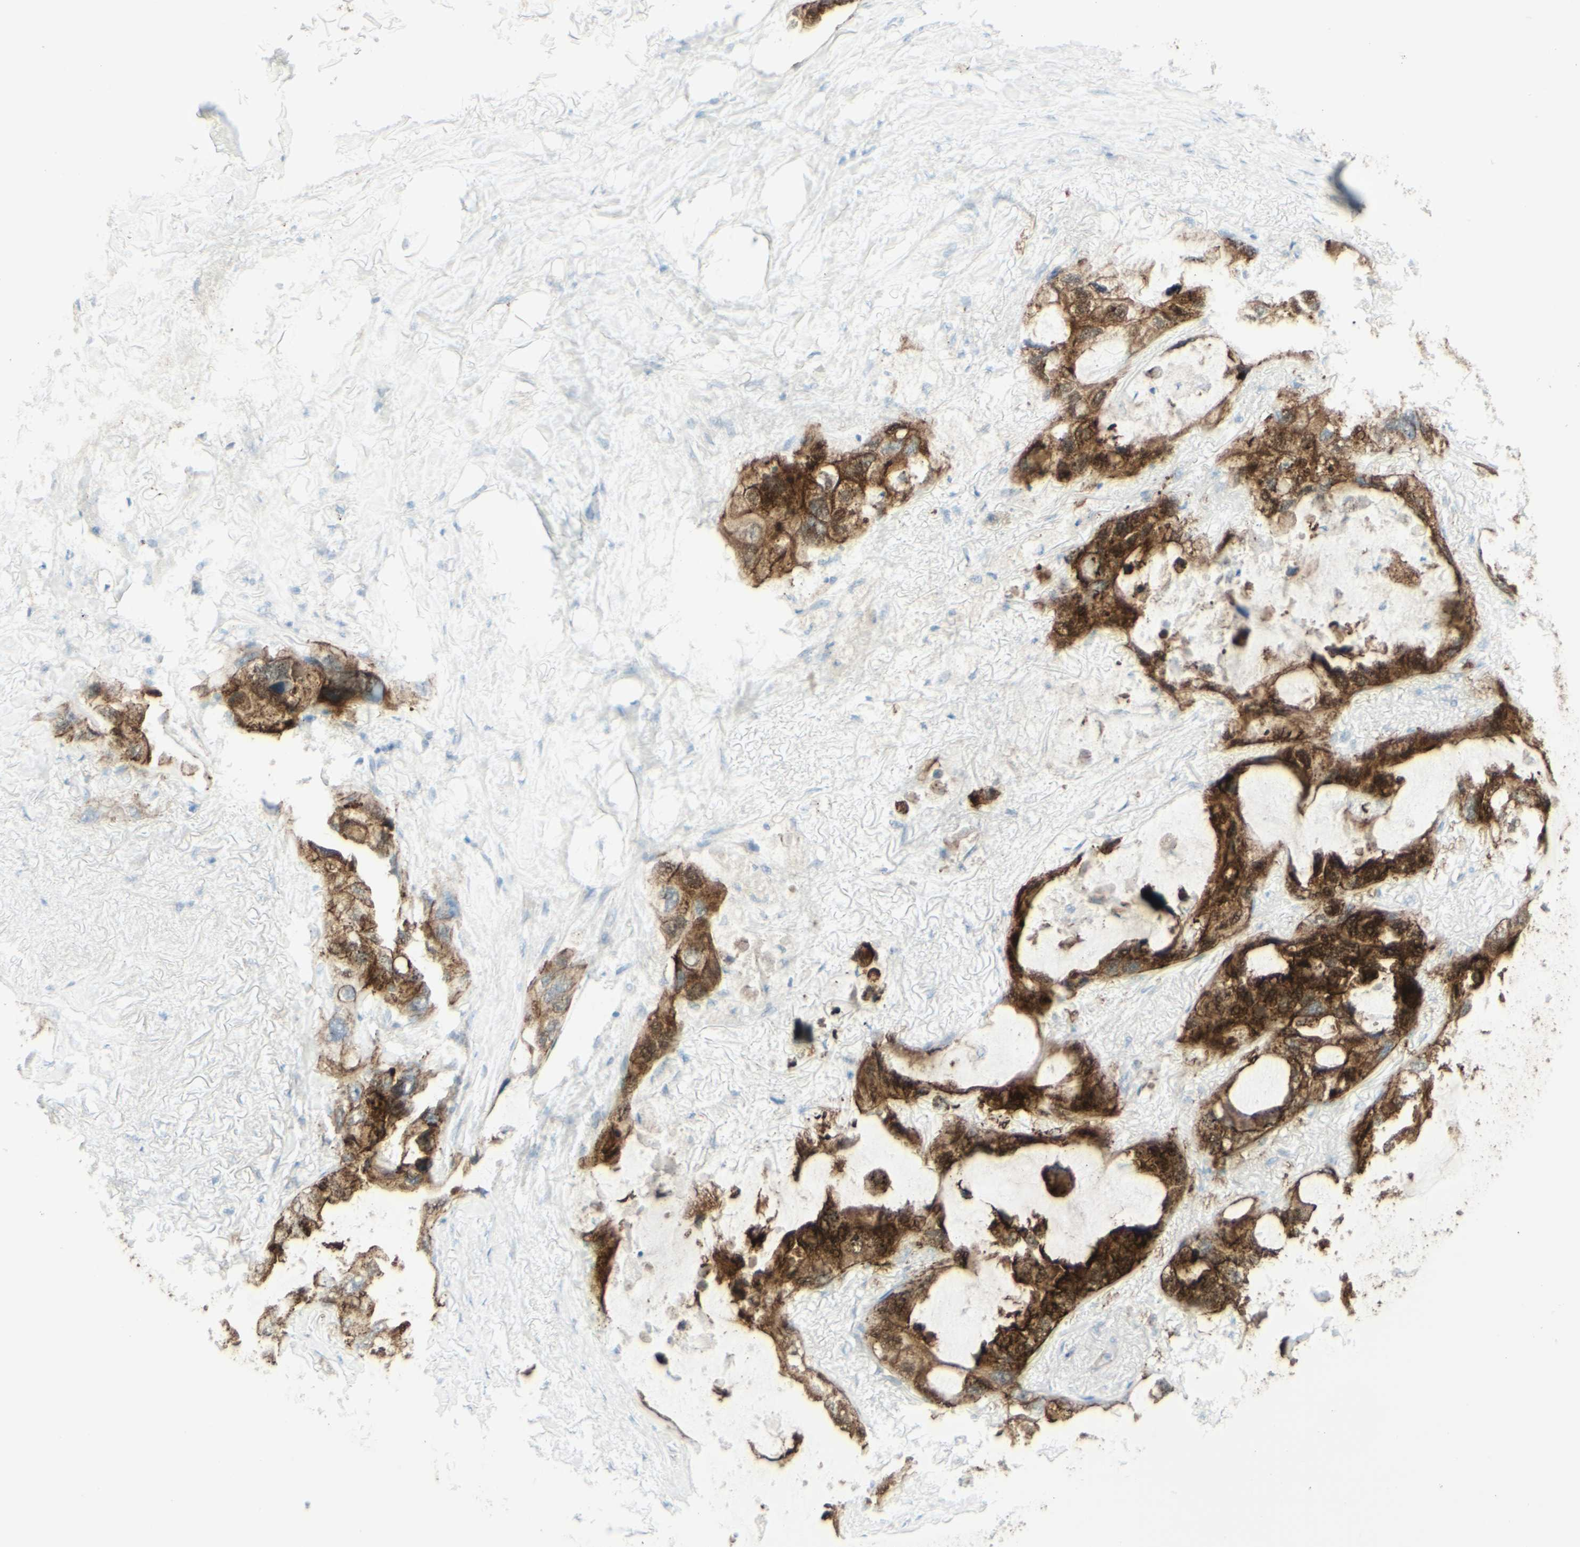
{"staining": {"intensity": "strong", "quantity": "25%-75%", "location": "cytoplasmic/membranous"}, "tissue": "lung cancer", "cell_type": "Tumor cells", "image_type": "cancer", "snomed": [{"axis": "morphology", "description": "Squamous cell carcinoma, NOS"}, {"axis": "topography", "description": "Lung"}], "caption": "Protein expression analysis of human squamous cell carcinoma (lung) reveals strong cytoplasmic/membranous staining in approximately 25%-75% of tumor cells.", "gene": "MYO6", "patient": {"sex": "female", "age": 73}}